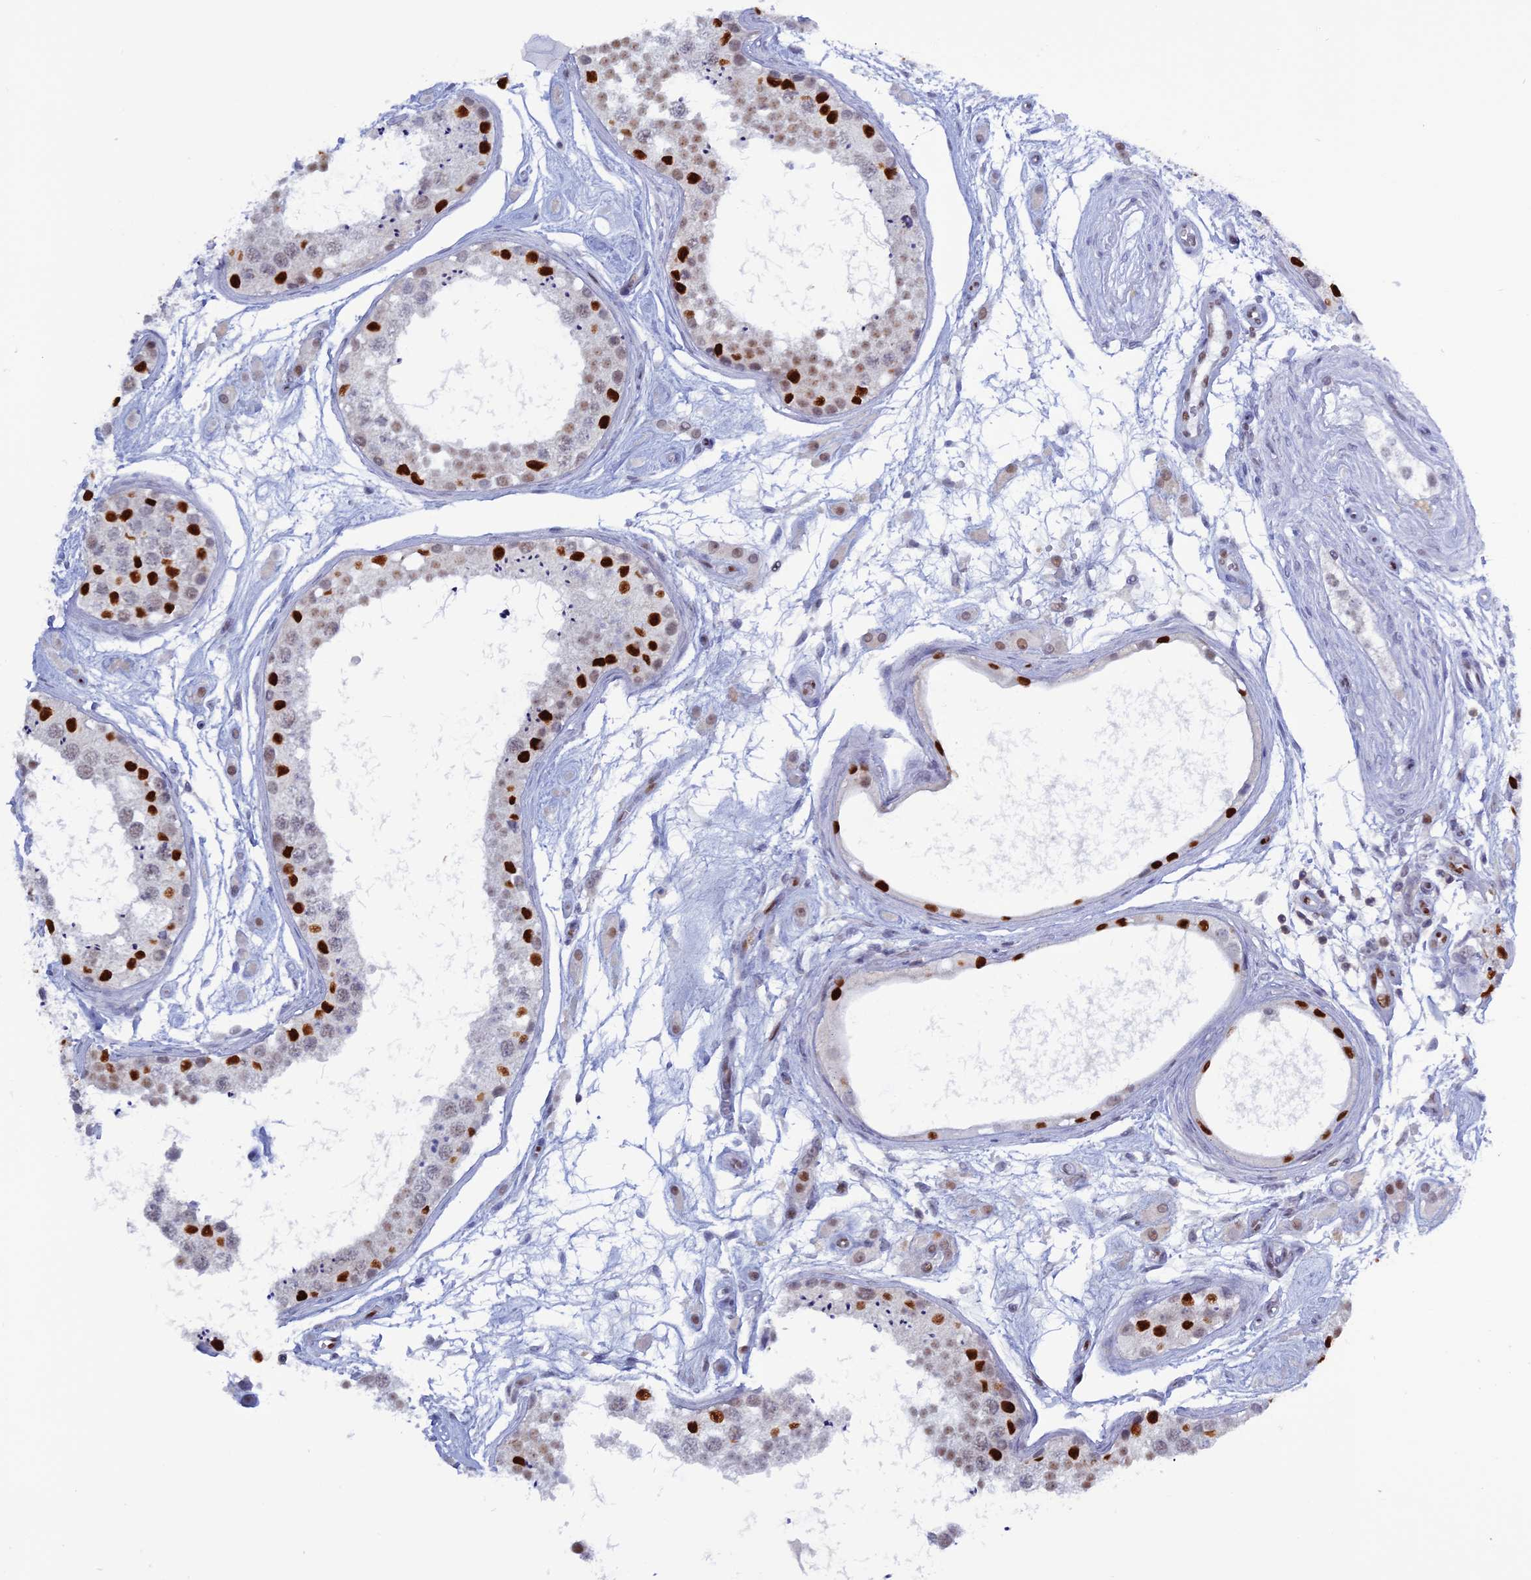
{"staining": {"intensity": "strong", "quantity": "<25%", "location": "nuclear"}, "tissue": "testis", "cell_type": "Cells in seminiferous ducts", "image_type": "normal", "snomed": [{"axis": "morphology", "description": "Normal tissue, NOS"}, {"axis": "topography", "description": "Testis"}], "caption": "Benign testis exhibits strong nuclear staining in approximately <25% of cells in seminiferous ducts Using DAB (3,3'-diaminobenzidine) (brown) and hematoxylin (blue) stains, captured at high magnification using brightfield microscopy..", "gene": "NOL4L", "patient": {"sex": "male", "age": 25}}